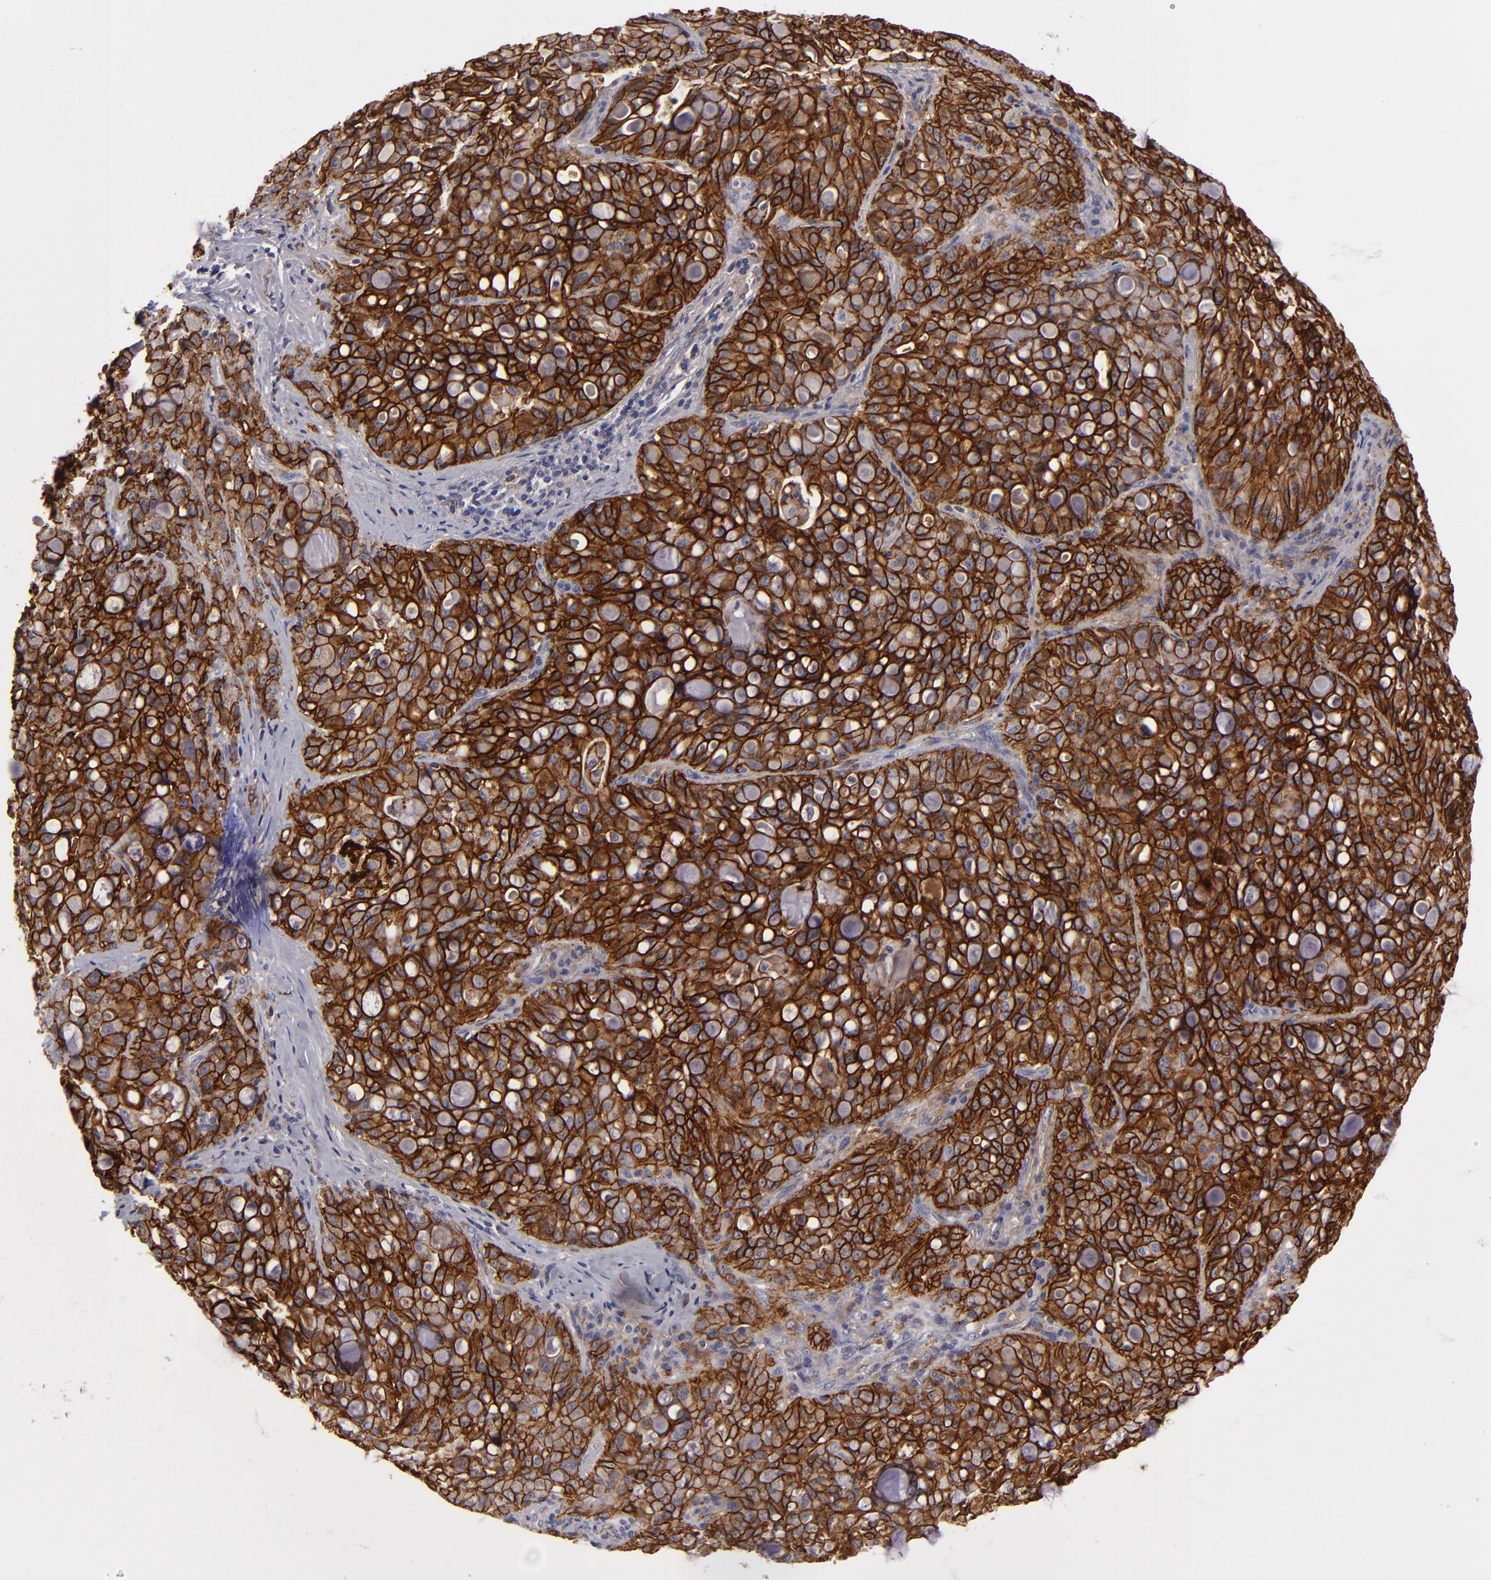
{"staining": {"intensity": "strong", "quantity": ">75%", "location": "cytoplasmic/membranous"}, "tissue": "lung cancer", "cell_type": "Tumor cells", "image_type": "cancer", "snomed": [{"axis": "morphology", "description": "Adenocarcinoma, NOS"}, {"axis": "topography", "description": "Lung"}], "caption": "Lung cancer (adenocarcinoma) stained for a protein demonstrates strong cytoplasmic/membranous positivity in tumor cells.", "gene": "ALCAM", "patient": {"sex": "female", "age": 44}}